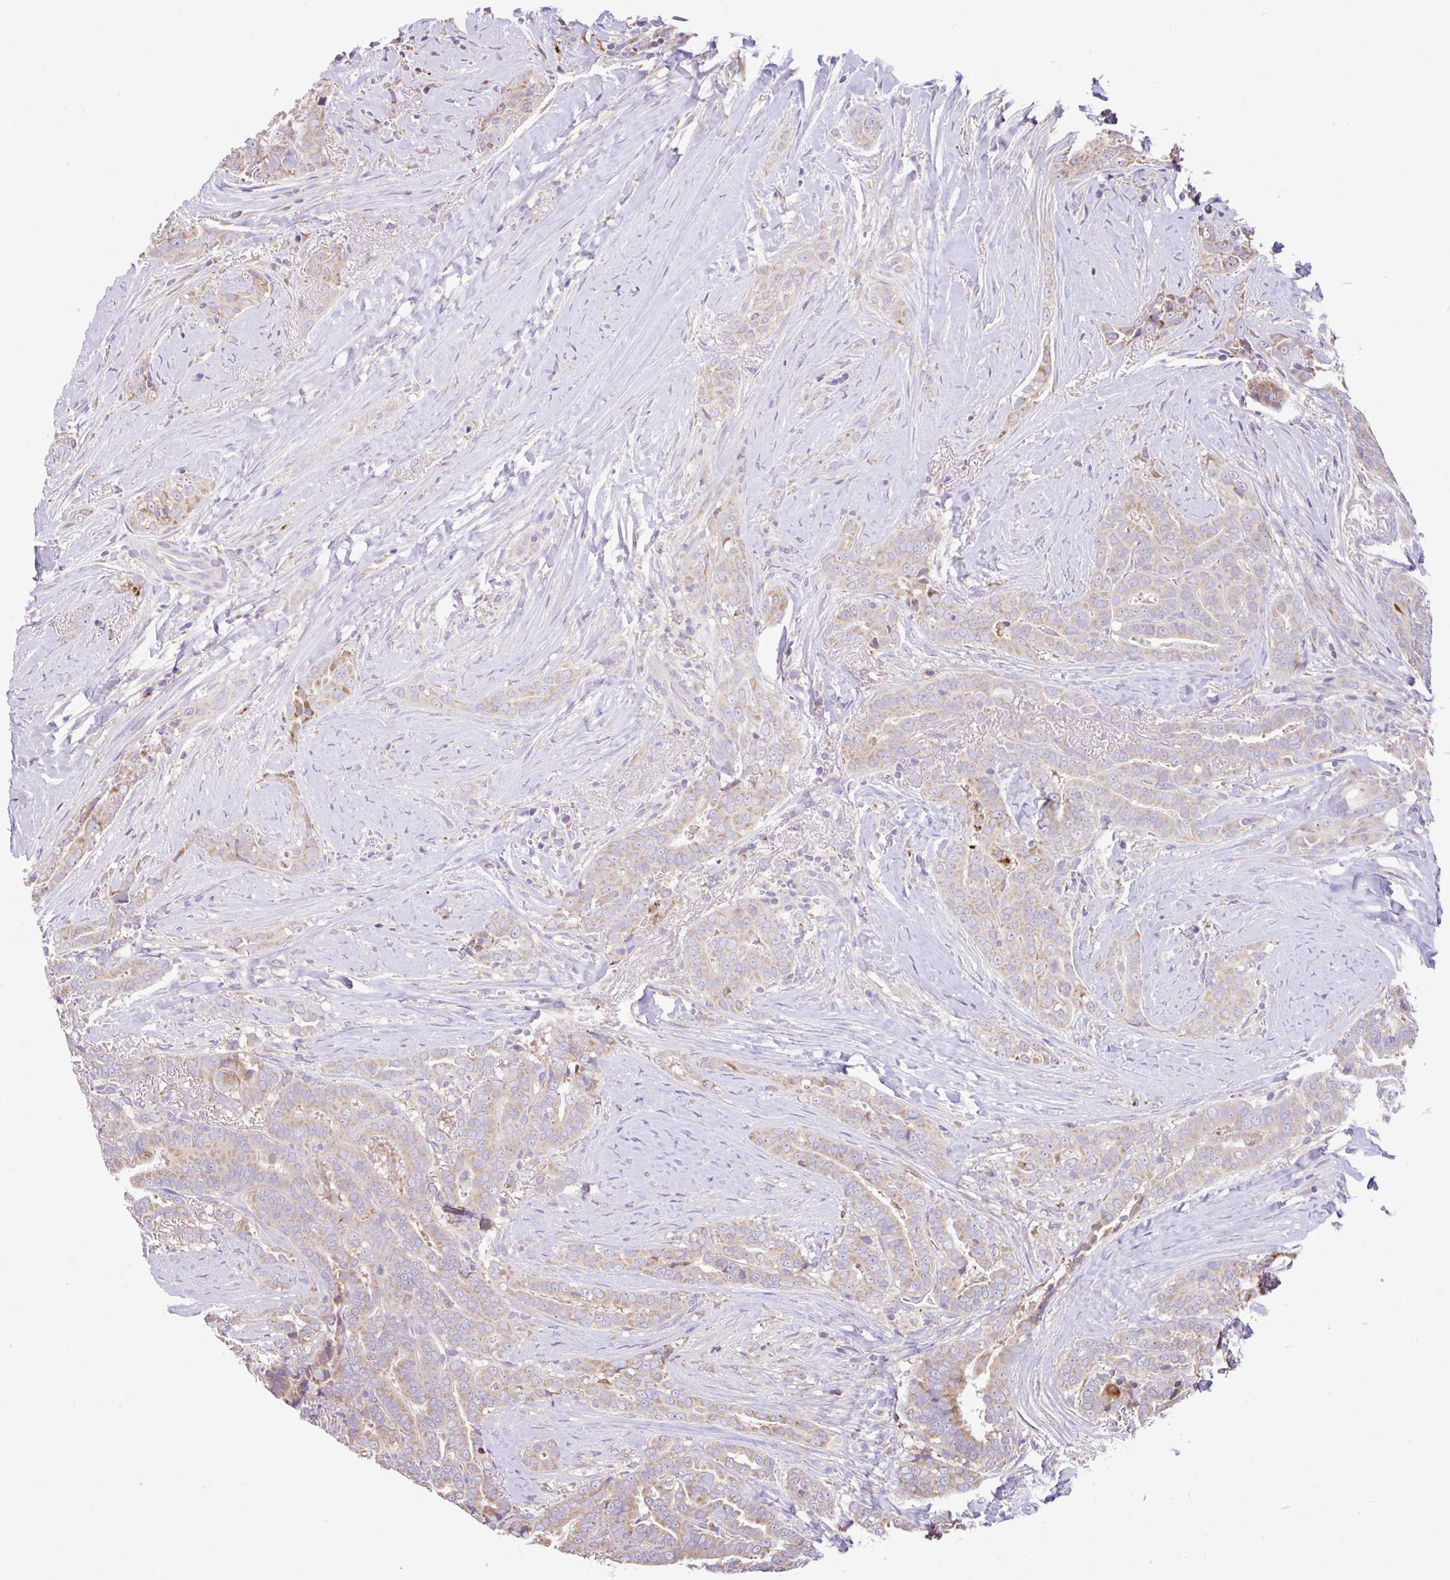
{"staining": {"intensity": "moderate", "quantity": "<25%", "location": "cytoplasmic/membranous"}, "tissue": "thyroid cancer", "cell_type": "Tumor cells", "image_type": "cancer", "snomed": [{"axis": "morphology", "description": "Papillary adenocarcinoma, NOS"}, {"axis": "topography", "description": "Thyroid gland"}], "caption": "The image displays staining of papillary adenocarcinoma (thyroid), revealing moderate cytoplasmic/membranous protein staining (brown color) within tumor cells.", "gene": "RALBP1", "patient": {"sex": "male", "age": 61}}